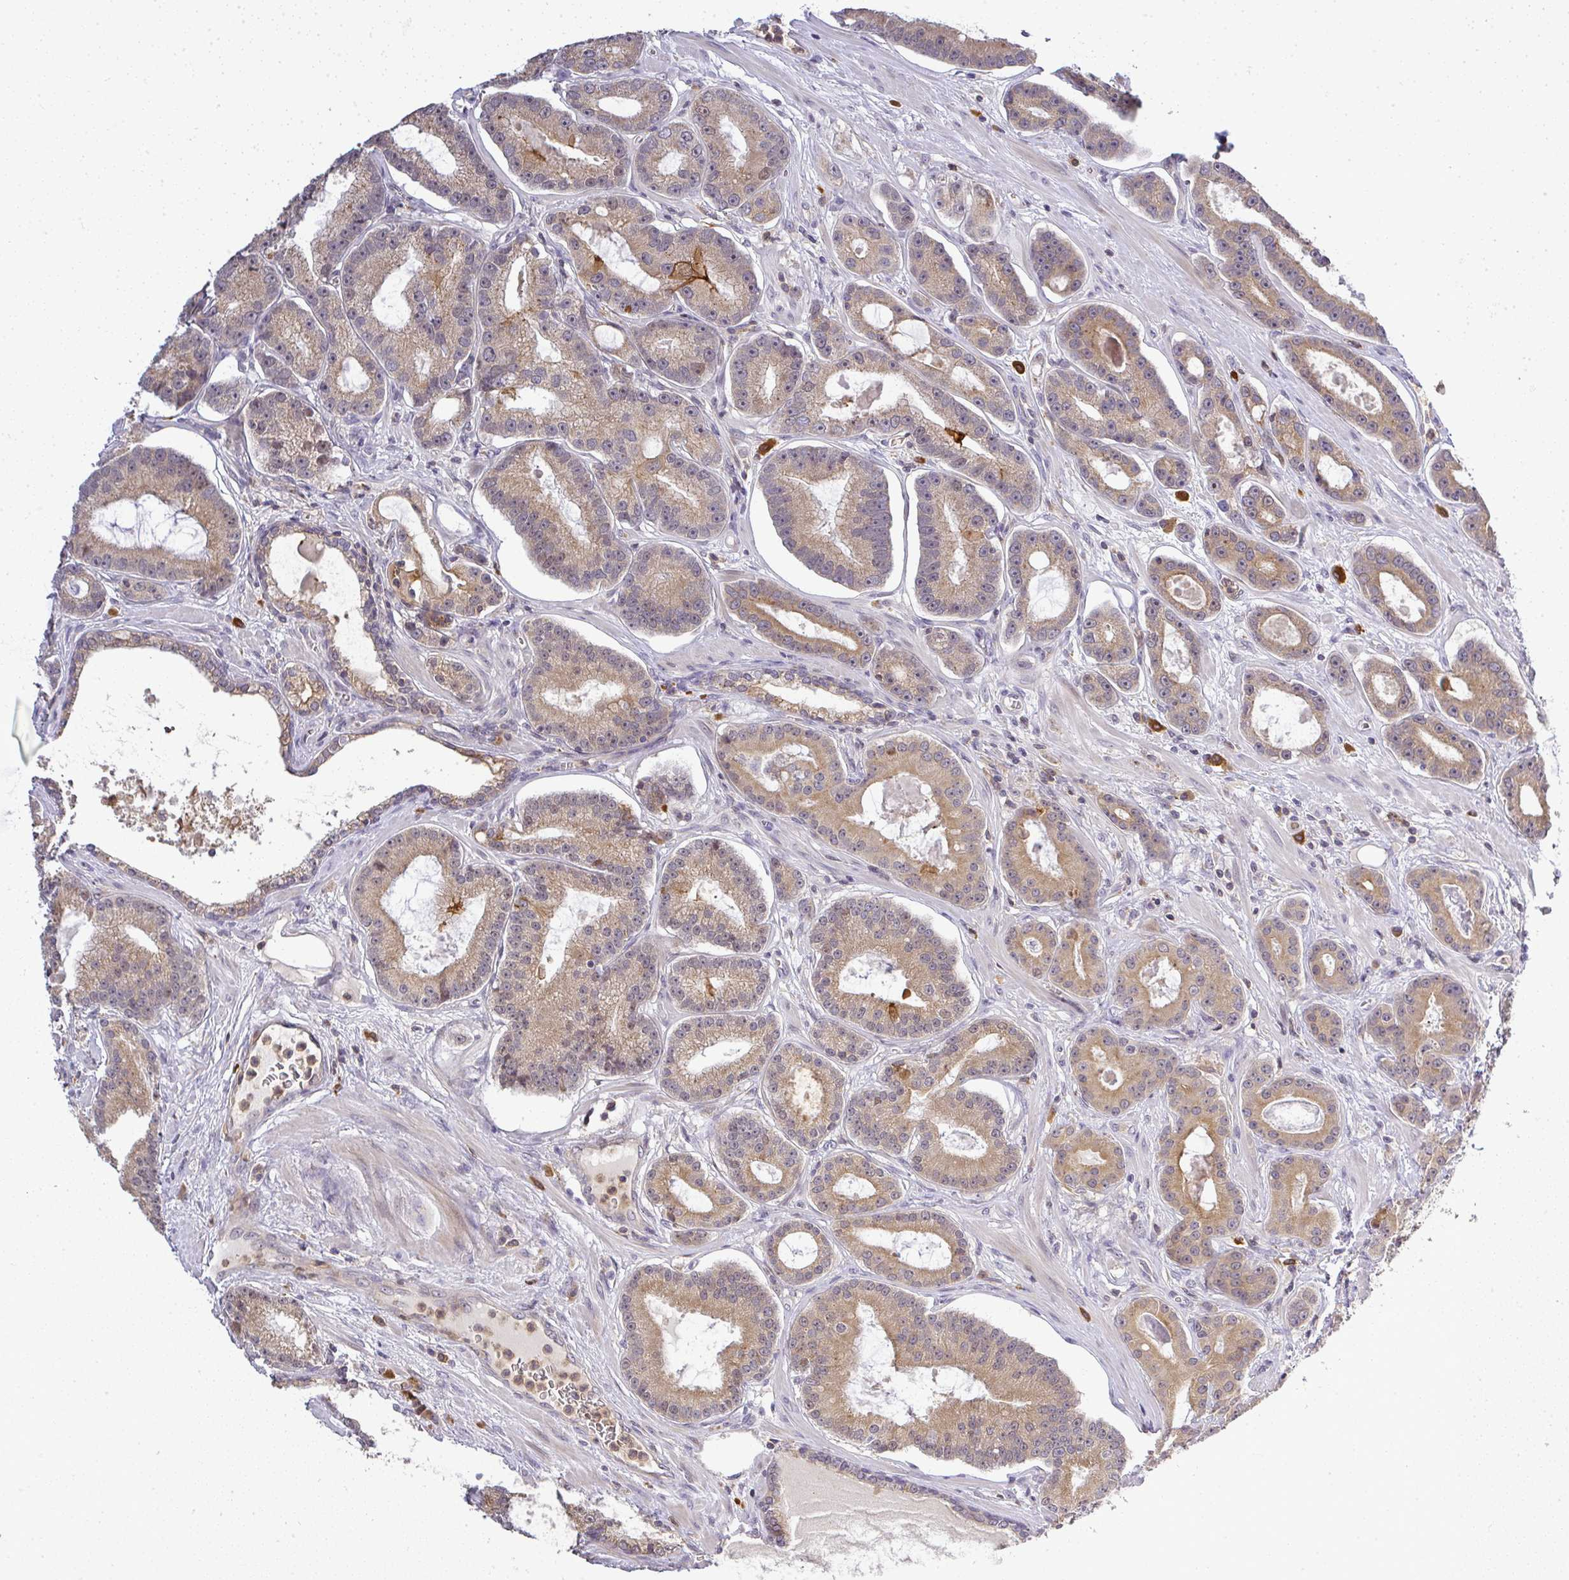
{"staining": {"intensity": "moderate", "quantity": ">75%", "location": "cytoplasmic/membranous"}, "tissue": "prostate cancer", "cell_type": "Tumor cells", "image_type": "cancer", "snomed": [{"axis": "morphology", "description": "Adenocarcinoma, High grade"}, {"axis": "topography", "description": "Prostate"}], "caption": "Moderate cytoplasmic/membranous positivity for a protein is identified in about >75% of tumor cells of prostate adenocarcinoma (high-grade) using immunohistochemistry (IHC).", "gene": "FAM153A", "patient": {"sex": "male", "age": 65}}